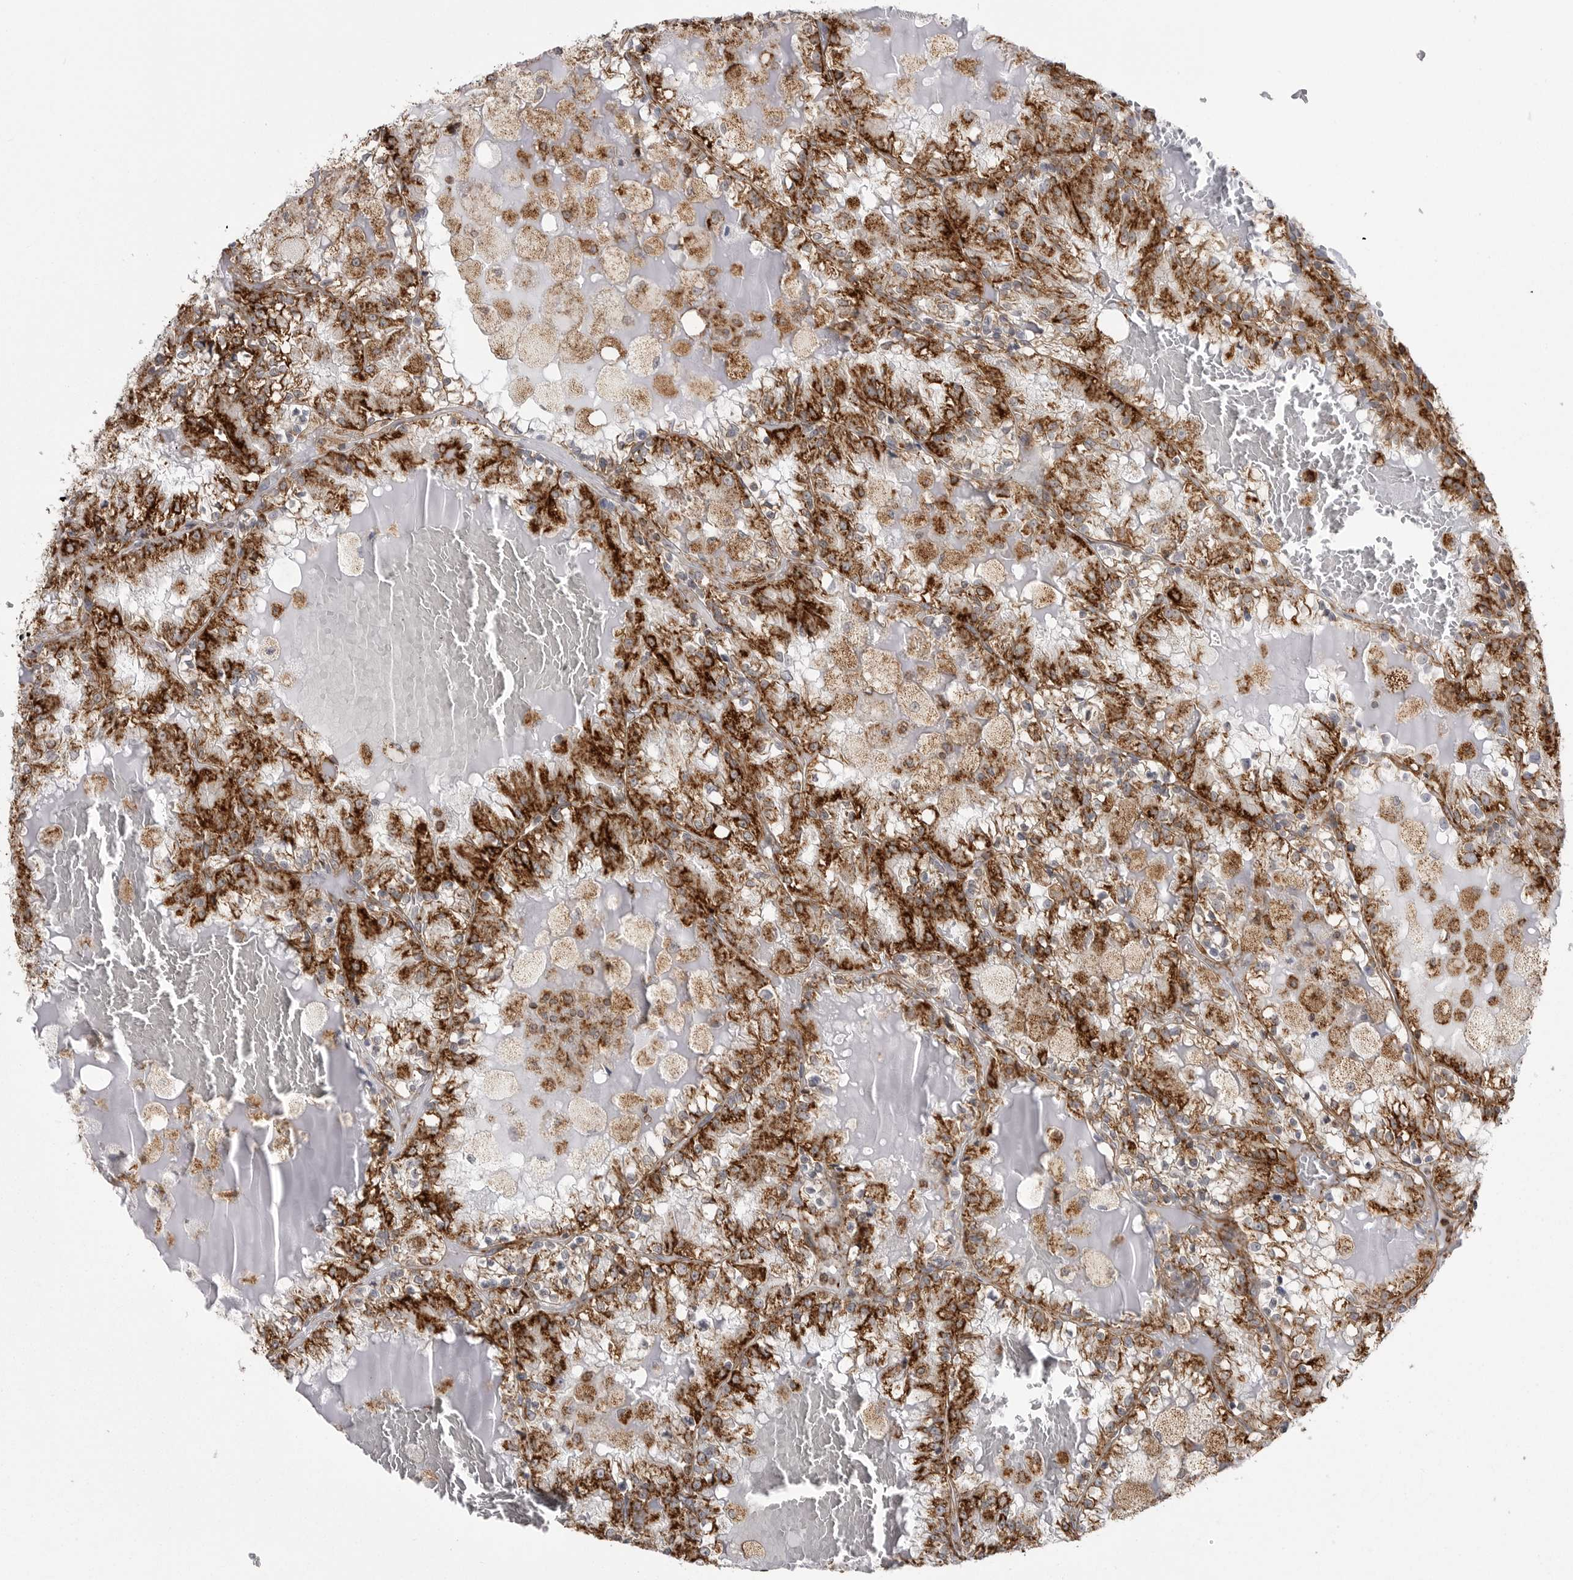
{"staining": {"intensity": "strong", "quantity": ">75%", "location": "cytoplasmic/membranous"}, "tissue": "renal cancer", "cell_type": "Tumor cells", "image_type": "cancer", "snomed": [{"axis": "morphology", "description": "Adenocarcinoma, NOS"}, {"axis": "topography", "description": "Kidney"}], "caption": "Human renal adenocarcinoma stained with a brown dye demonstrates strong cytoplasmic/membranous positive expression in about >75% of tumor cells.", "gene": "FH", "patient": {"sex": "female", "age": 56}}